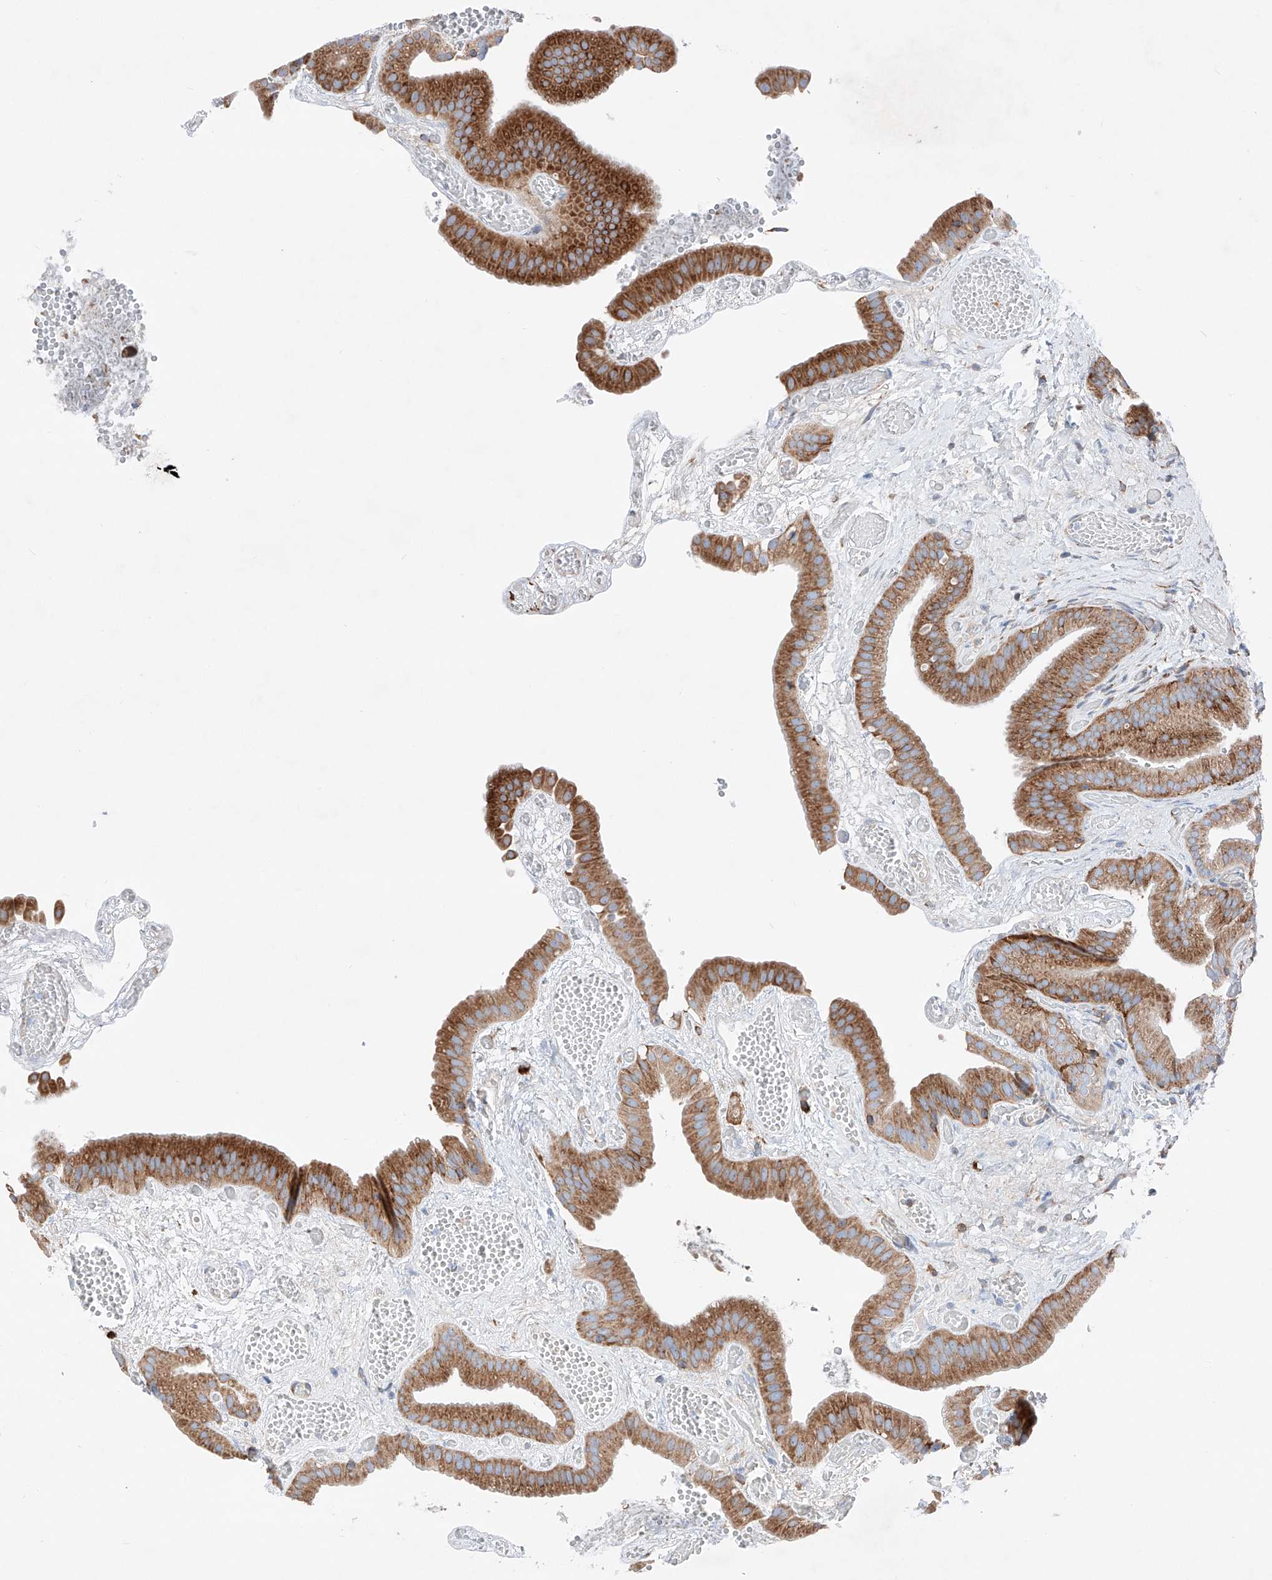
{"staining": {"intensity": "moderate", "quantity": "25%-75%", "location": "cytoplasmic/membranous"}, "tissue": "gallbladder", "cell_type": "Glandular cells", "image_type": "normal", "snomed": [{"axis": "morphology", "description": "Normal tissue, NOS"}, {"axis": "topography", "description": "Gallbladder"}], "caption": "Immunohistochemical staining of benign gallbladder demonstrates moderate cytoplasmic/membranous protein expression in about 25%-75% of glandular cells.", "gene": "CRELD1", "patient": {"sex": "female", "age": 64}}